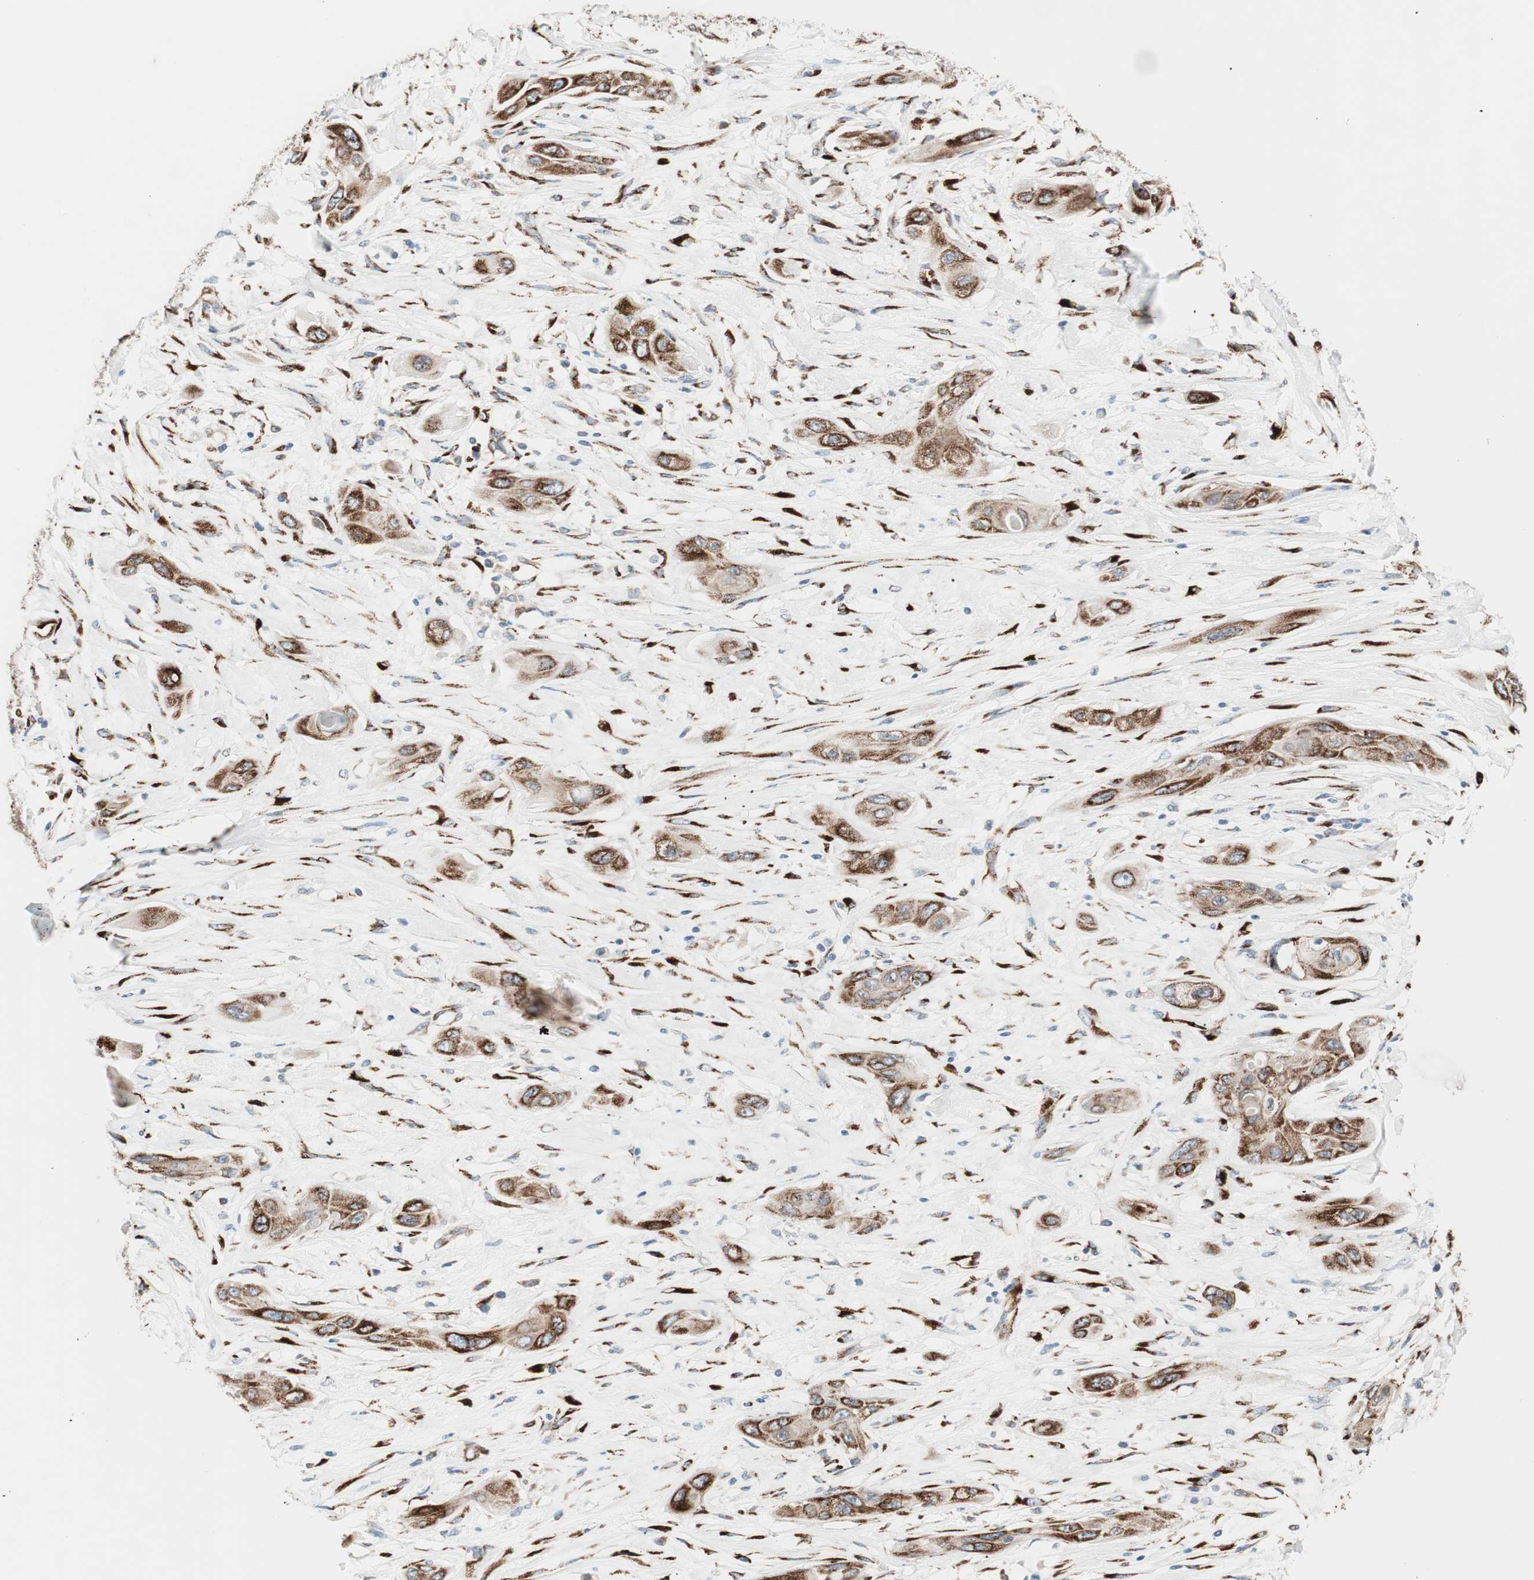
{"staining": {"intensity": "strong", "quantity": ">75%", "location": "cytoplasmic/membranous"}, "tissue": "lung cancer", "cell_type": "Tumor cells", "image_type": "cancer", "snomed": [{"axis": "morphology", "description": "Squamous cell carcinoma, NOS"}, {"axis": "topography", "description": "Lung"}], "caption": "The histopathology image demonstrates a brown stain indicating the presence of a protein in the cytoplasmic/membranous of tumor cells in lung squamous cell carcinoma. (Brightfield microscopy of DAB IHC at high magnification).", "gene": "P4HTM", "patient": {"sex": "female", "age": 47}}